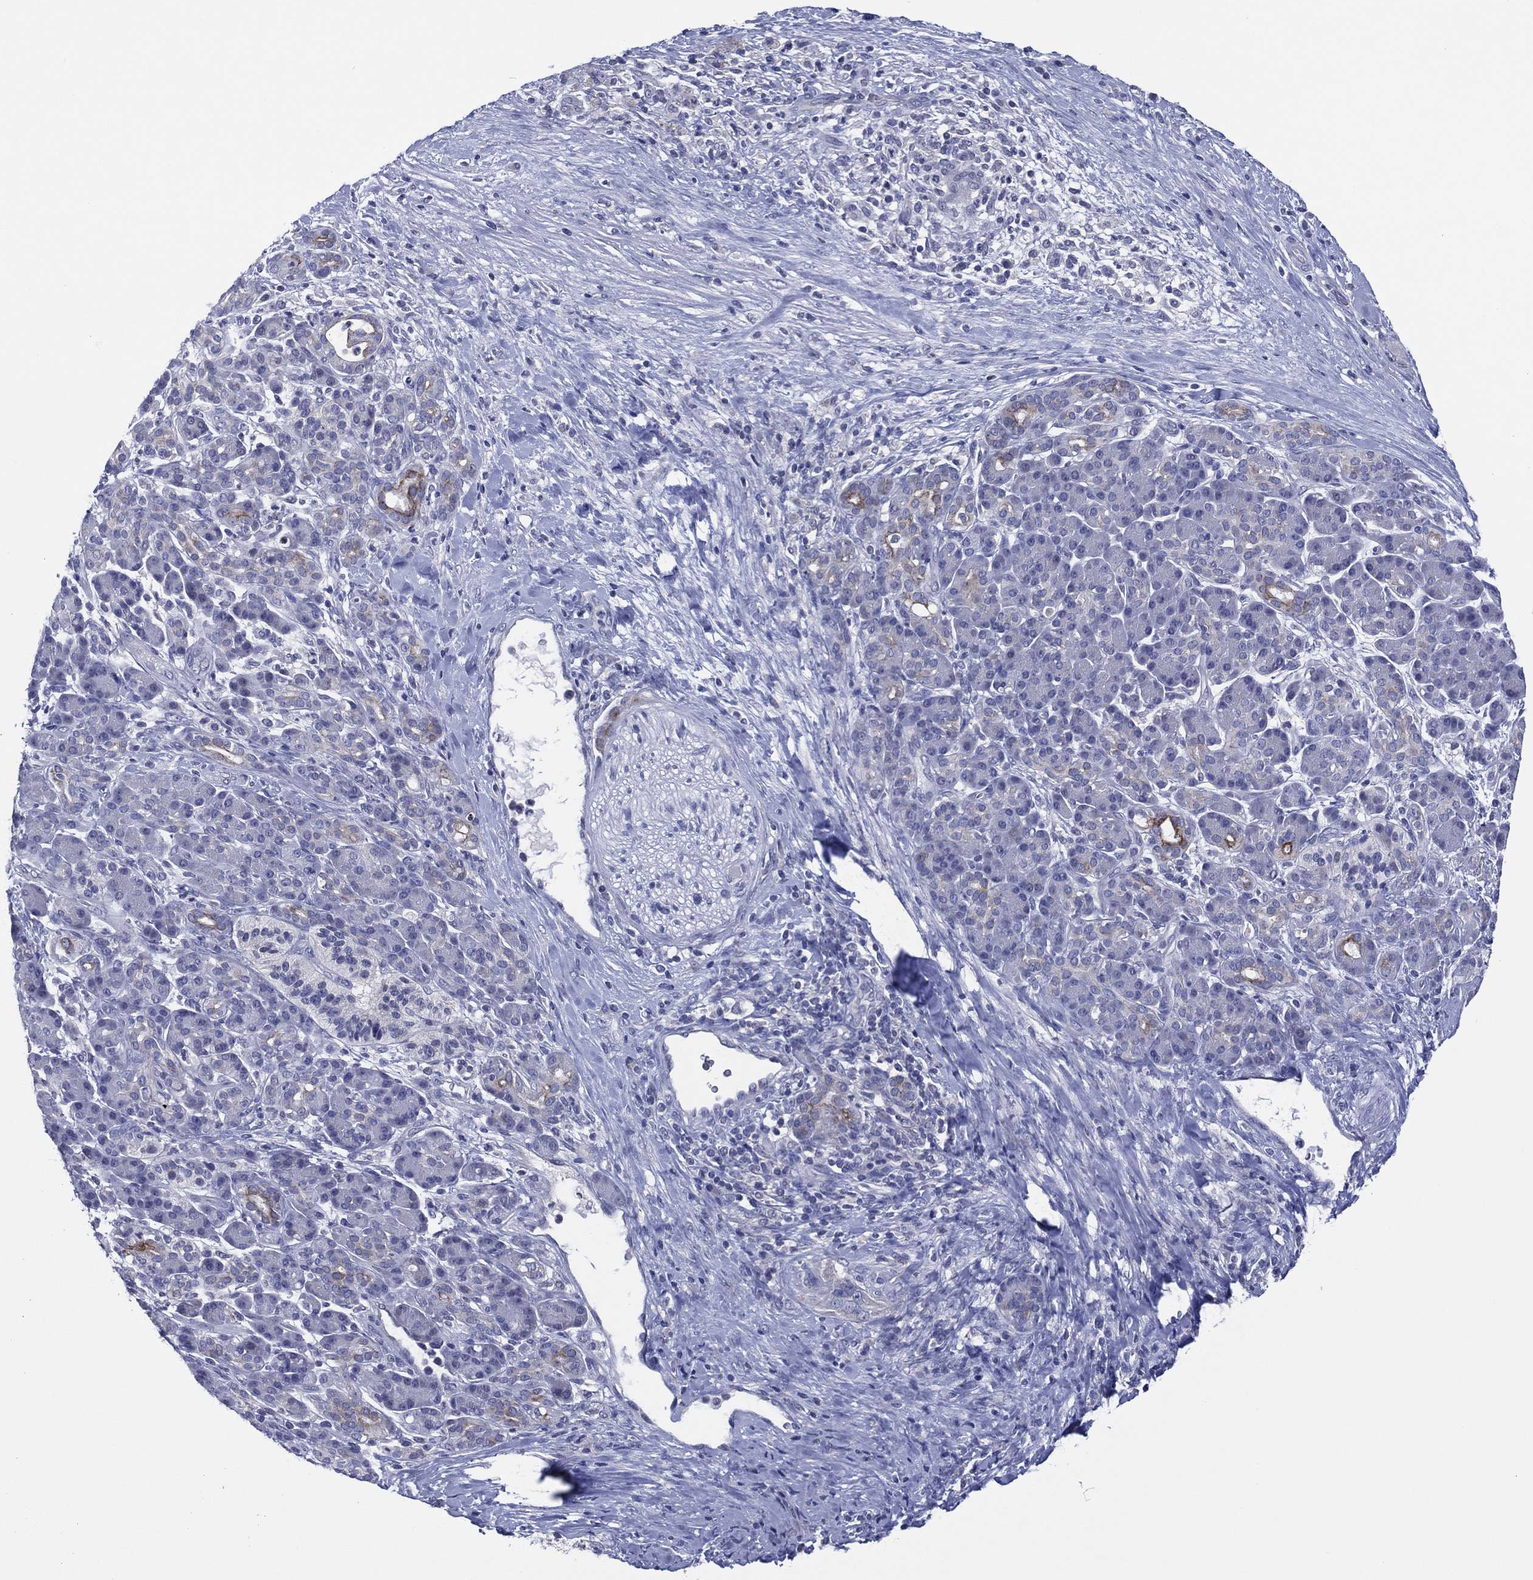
{"staining": {"intensity": "negative", "quantity": "none", "location": "none"}, "tissue": "pancreatic cancer", "cell_type": "Tumor cells", "image_type": "cancer", "snomed": [{"axis": "morphology", "description": "Adenocarcinoma, NOS"}, {"axis": "topography", "description": "Pancreas"}], "caption": "Immunohistochemistry (IHC) of human adenocarcinoma (pancreatic) shows no expression in tumor cells.", "gene": "TRIM31", "patient": {"sex": "male", "age": 44}}